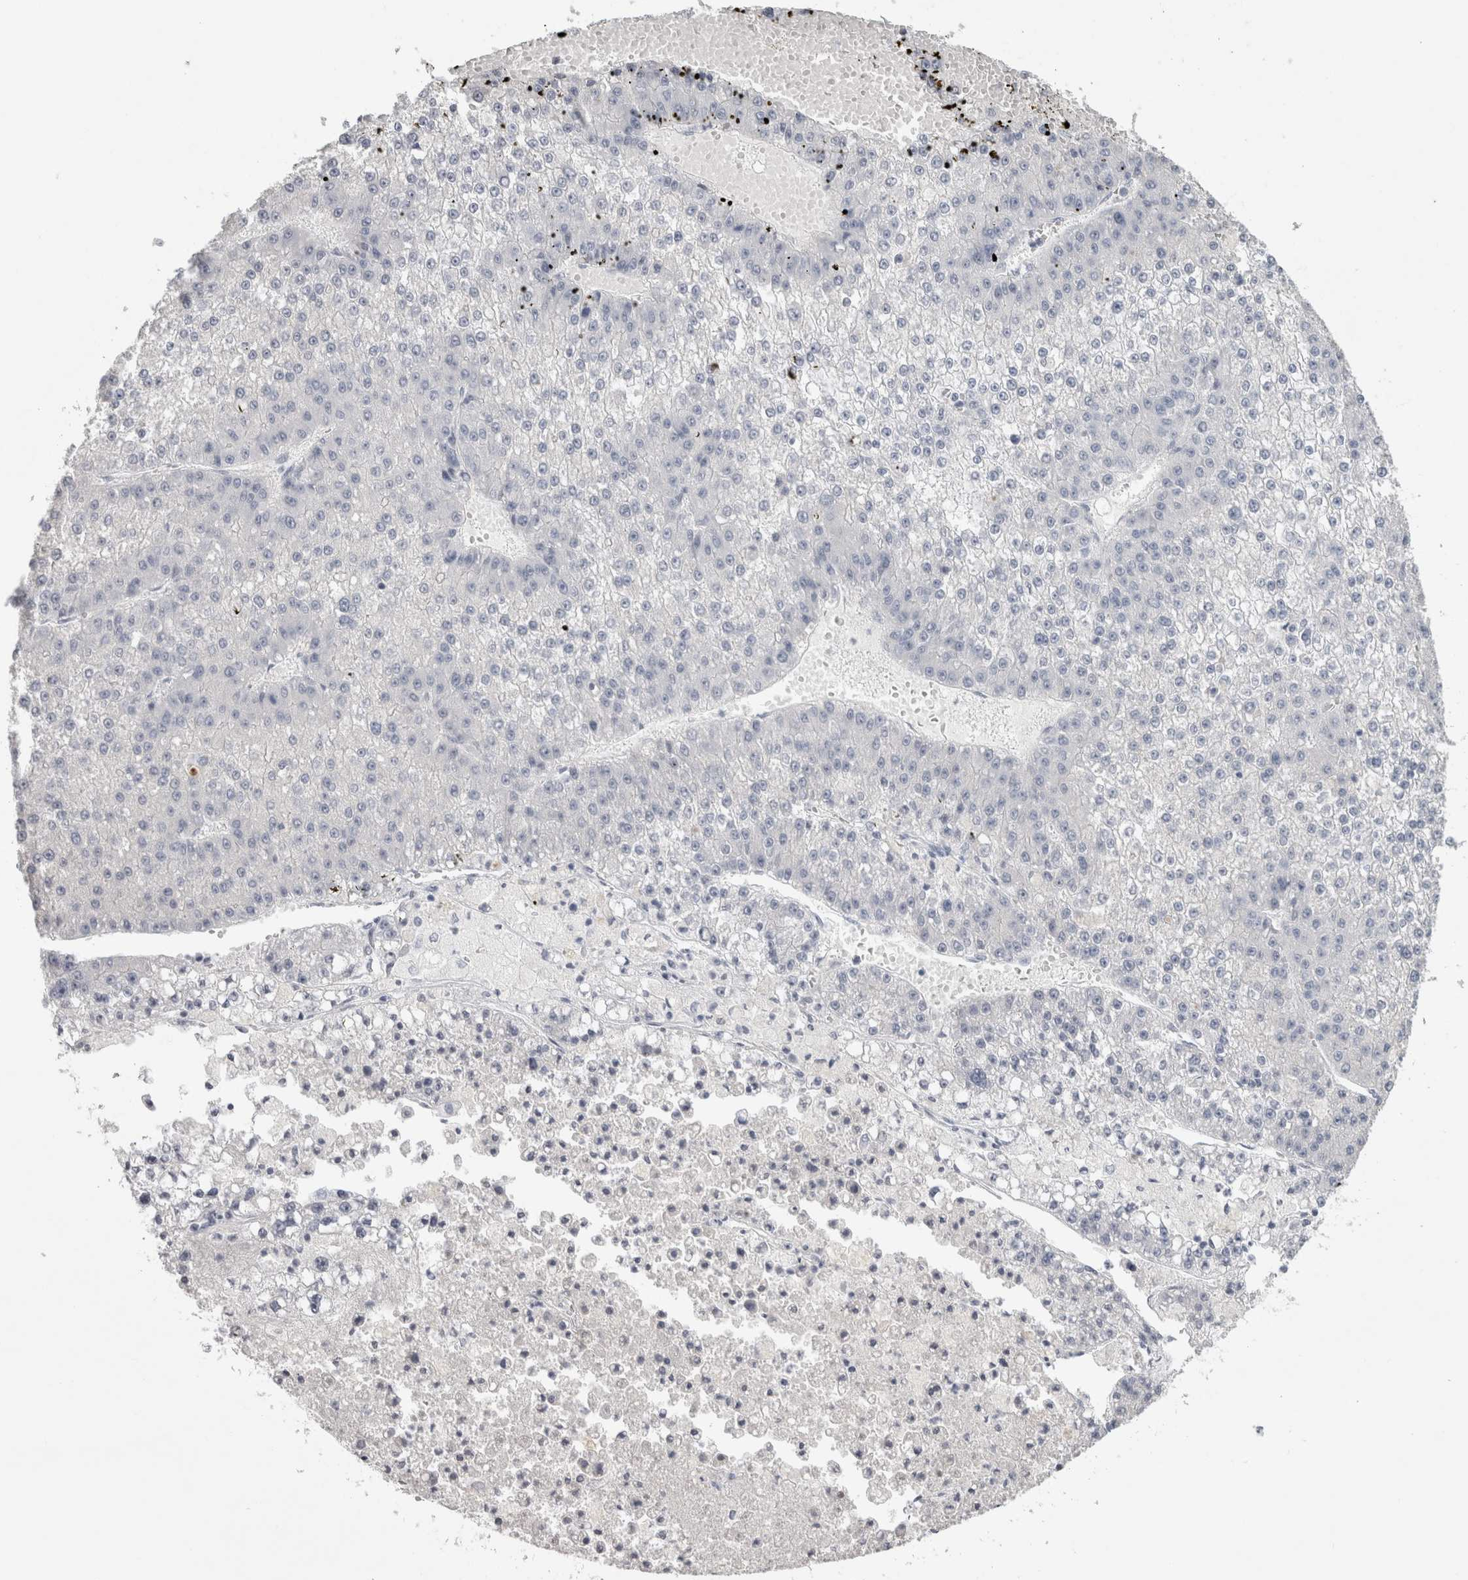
{"staining": {"intensity": "negative", "quantity": "none", "location": "none"}, "tissue": "liver cancer", "cell_type": "Tumor cells", "image_type": "cancer", "snomed": [{"axis": "morphology", "description": "Carcinoma, Hepatocellular, NOS"}, {"axis": "topography", "description": "Liver"}], "caption": "Protein analysis of liver cancer (hepatocellular carcinoma) exhibits no significant positivity in tumor cells. The staining is performed using DAB brown chromogen with nuclei counter-stained in using hematoxylin.", "gene": "ADAM2", "patient": {"sex": "female", "age": 73}}